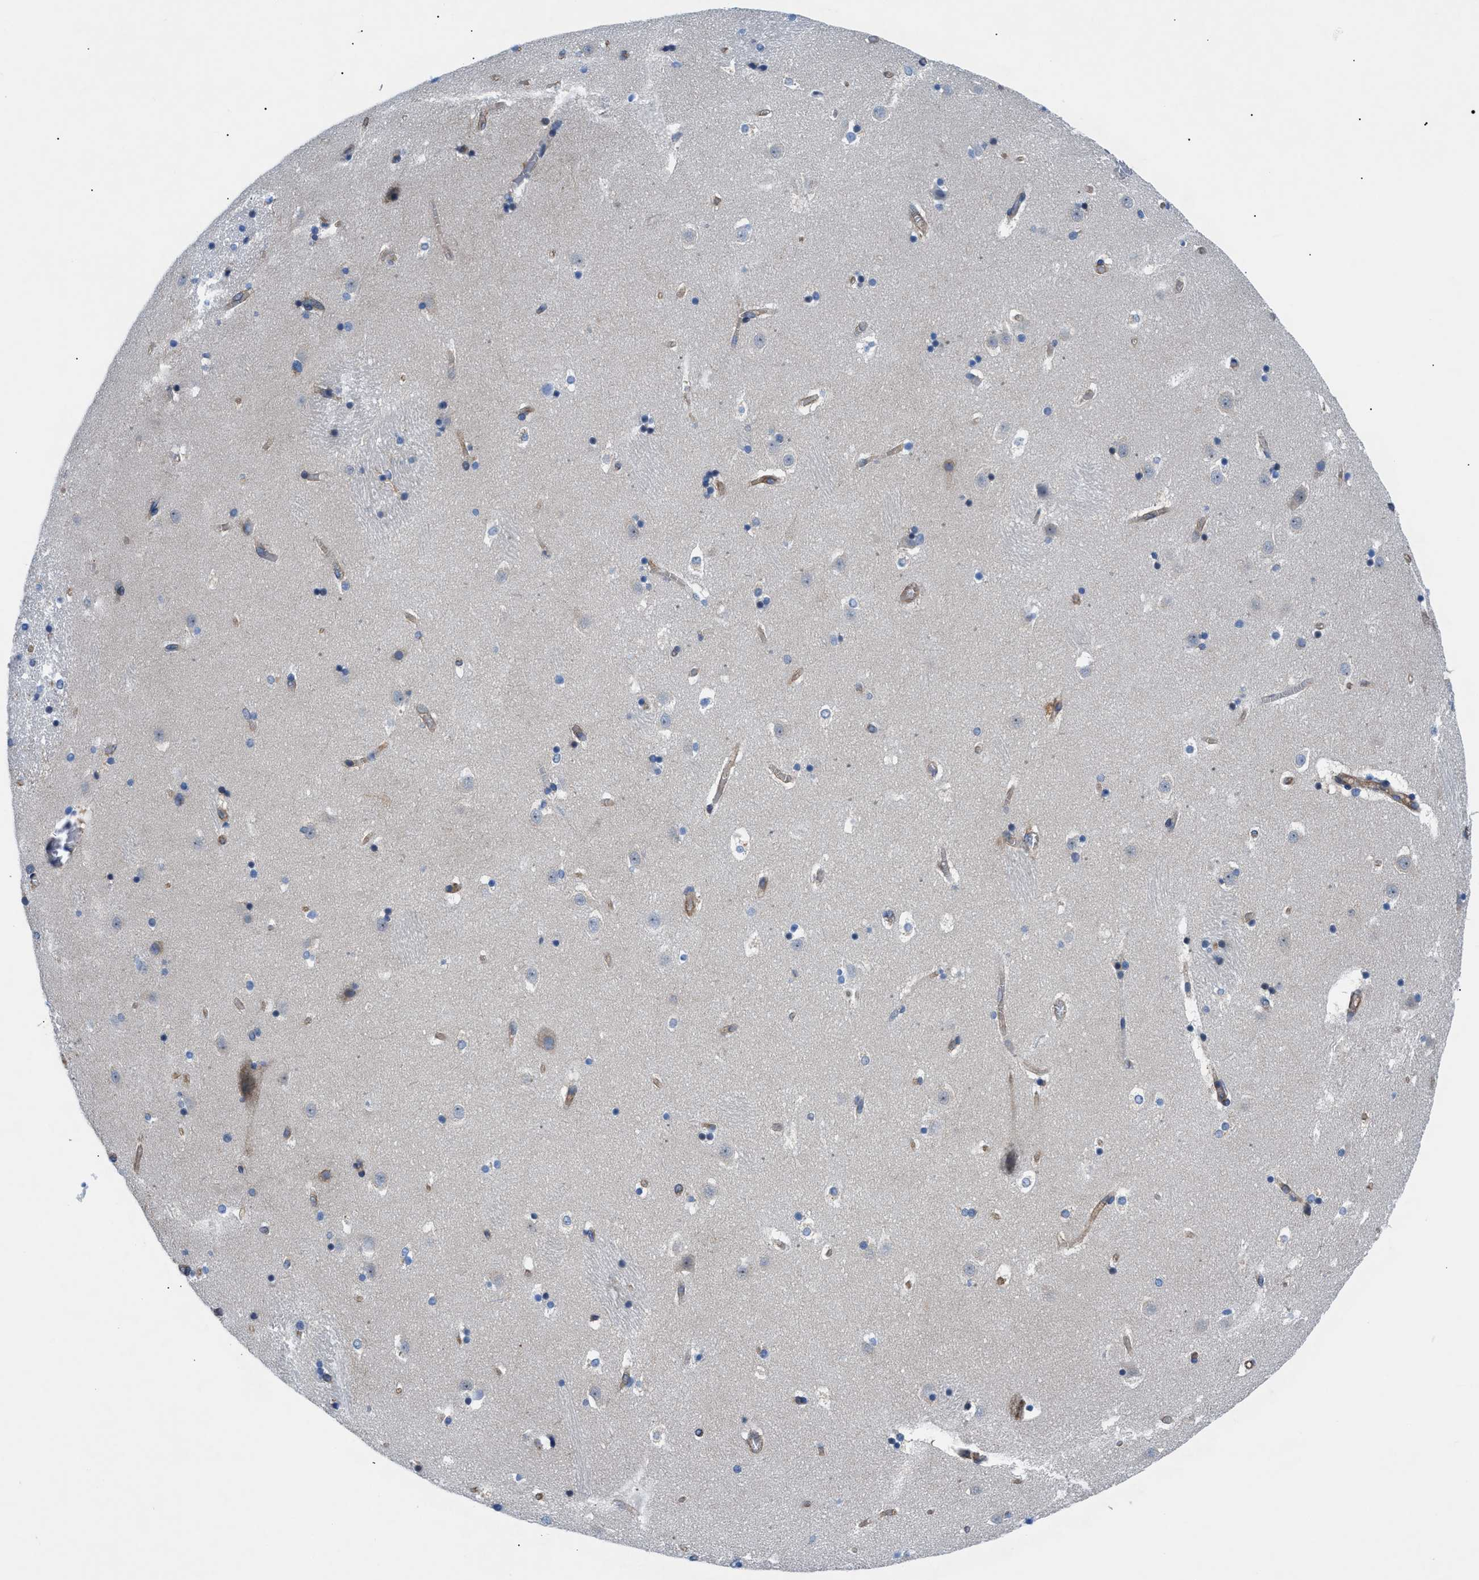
{"staining": {"intensity": "moderate", "quantity": "<25%", "location": "cytoplasmic/membranous"}, "tissue": "caudate", "cell_type": "Glial cells", "image_type": "normal", "snomed": [{"axis": "morphology", "description": "Normal tissue, NOS"}, {"axis": "topography", "description": "Lateral ventricle wall"}], "caption": "Immunohistochemistry staining of benign caudate, which exhibits low levels of moderate cytoplasmic/membranous positivity in about <25% of glial cells indicating moderate cytoplasmic/membranous protein staining. The staining was performed using DAB (brown) for protein detection and nuclei were counterstained in hematoxylin (blue).", "gene": "DMAC1", "patient": {"sex": "male", "age": 45}}